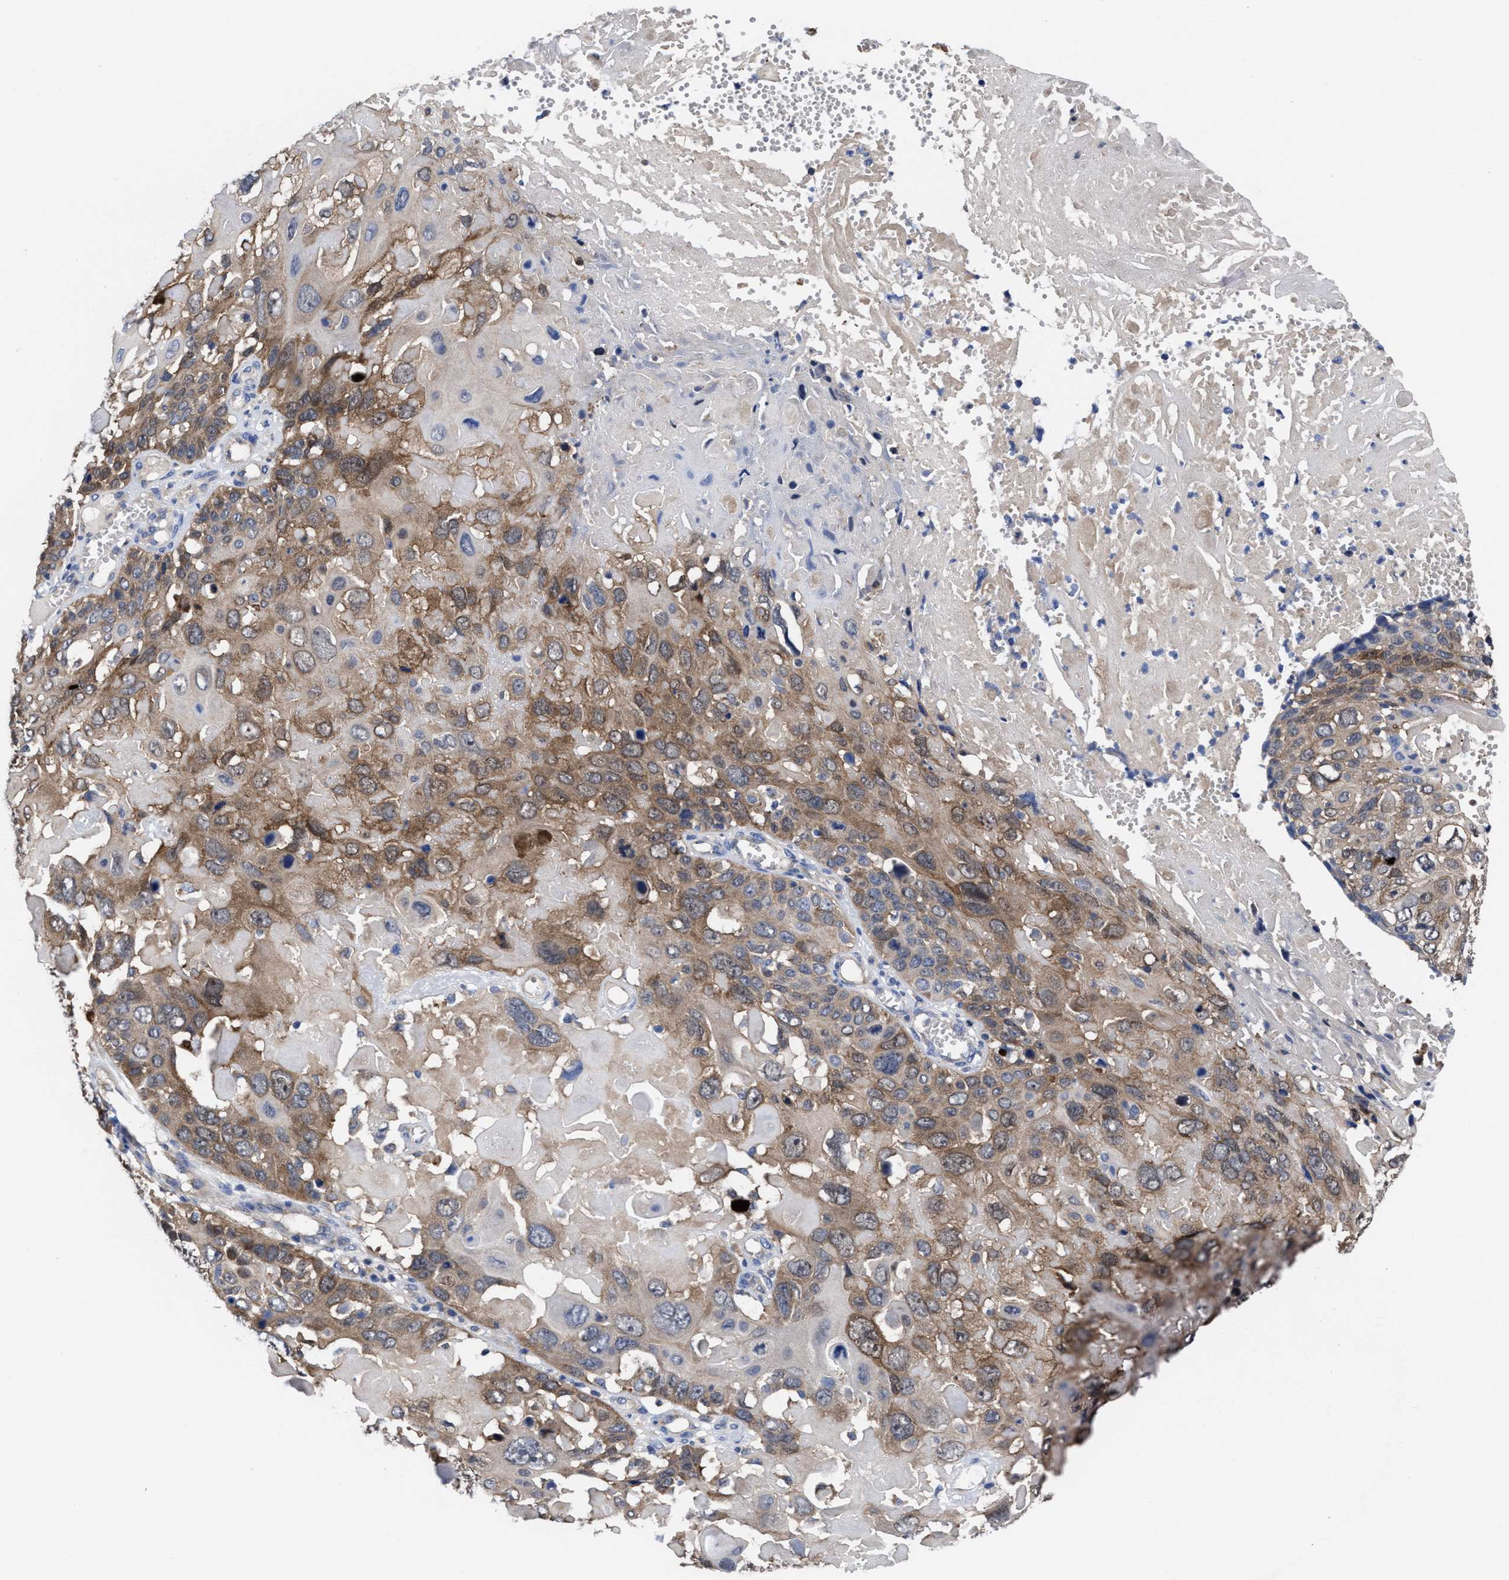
{"staining": {"intensity": "moderate", "quantity": ">75%", "location": "cytoplasmic/membranous"}, "tissue": "cervical cancer", "cell_type": "Tumor cells", "image_type": "cancer", "snomed": [{"axis": "morphology", "description": "Squamous cell carcinoma, NOS"}, {"axis": "topography", "description": "Cervix"}], "caption": "A high-resolution photomicrograph shows IHC staining of cervical squamous cell carcinoma, which displays moderate cytoplasmic/membranous expression in about >75% of tumor cells. The staining was performed using DAB, with brown indicating positive protein expression. Nuclei are stained blue with hematoxylin.", "gene": "TXNDC17", "patient": {"sex": "female", "age": 74}}